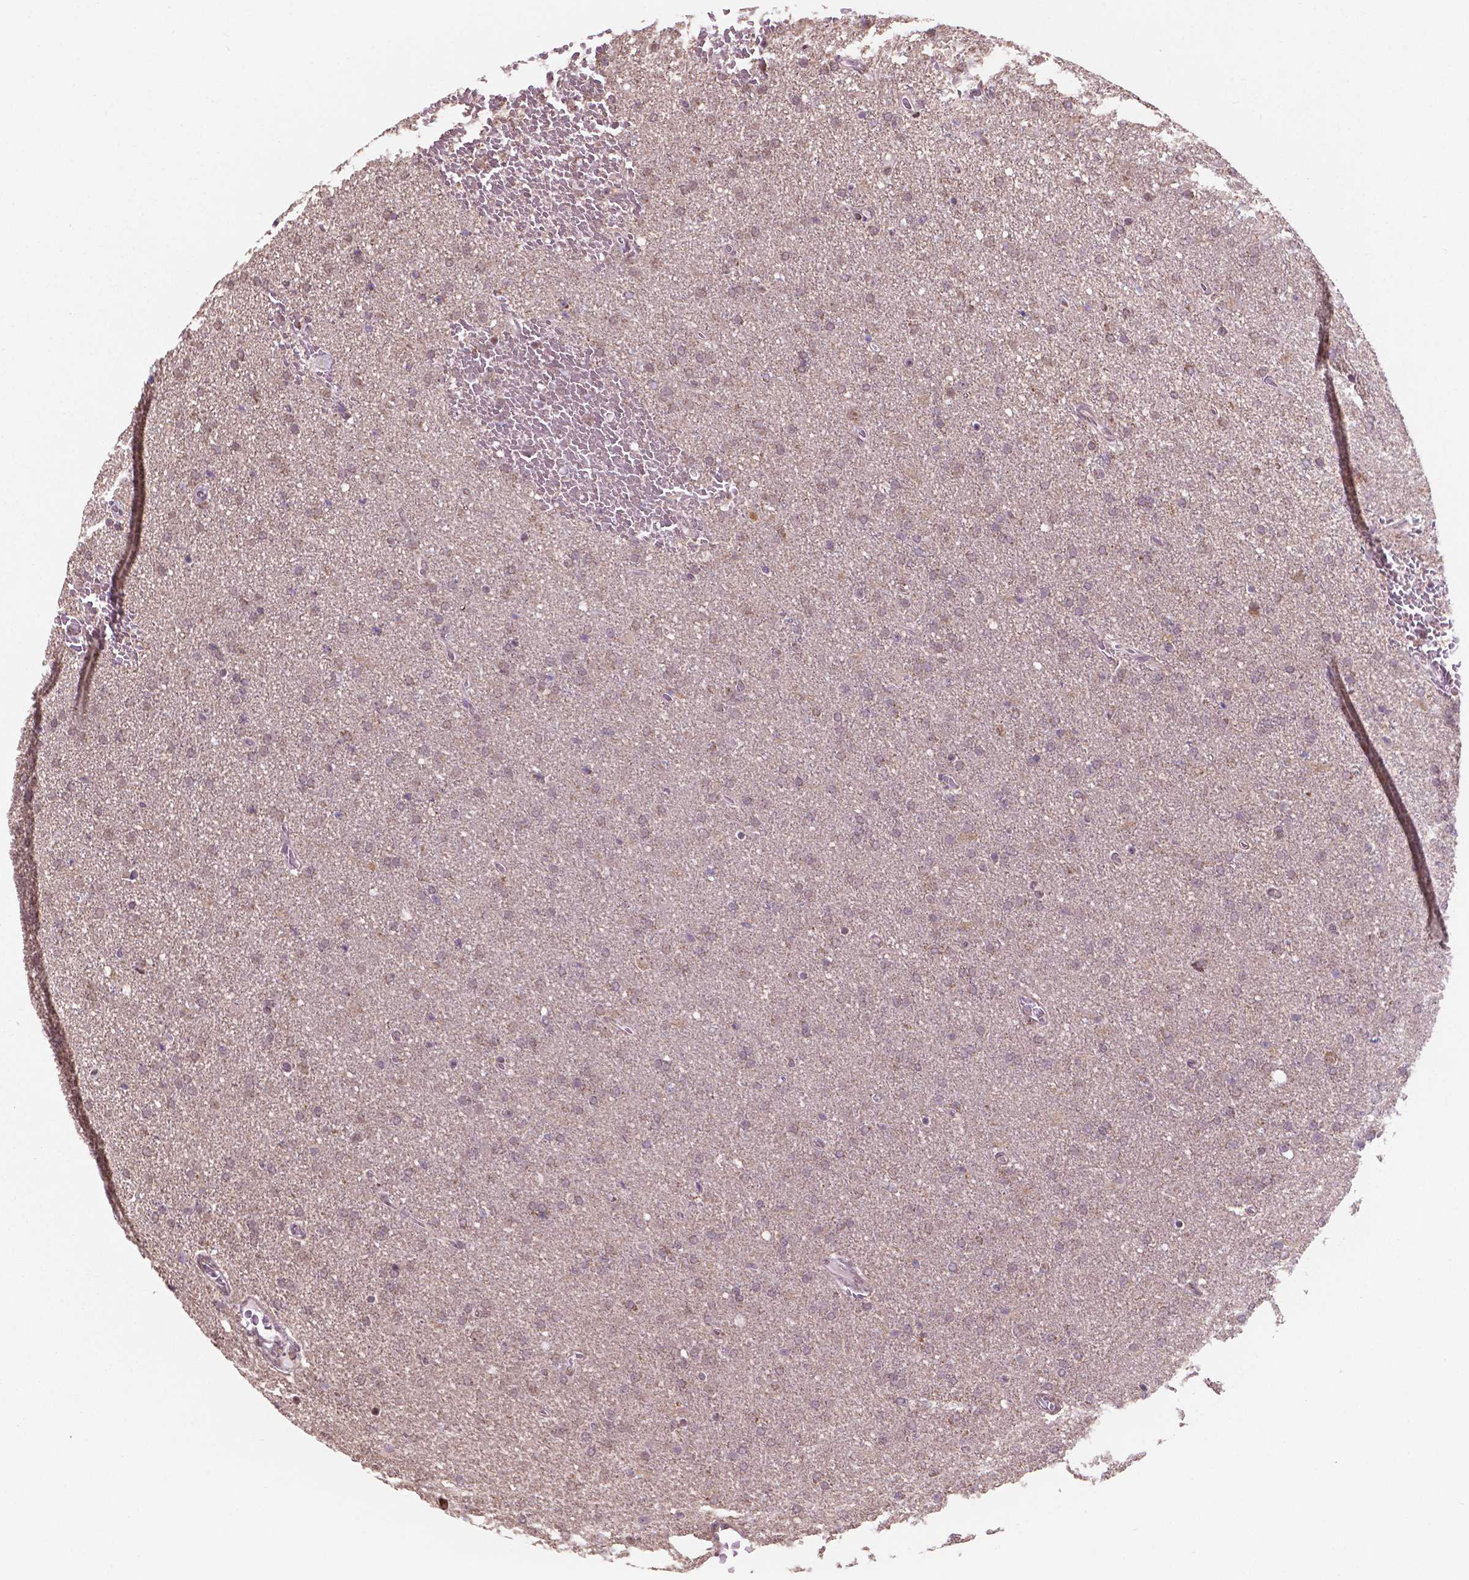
{"staining": {"intensity": "weak", "quantity": ">75%", "location": "cytoplasmic/membranous"}, "tissue": "glioma", "cell_type": "Tumor cells", "image_type": "cancer", "snomed": [{"axis": "morphology", "description": "Glioma, malignant, High grade"}, {"axis": "topography", "description": "Cerebral cortex"}], "caption": "Protein analysis of high-grade glioma (malignant) tissue displays weak cytoplasmic/membranous staining in about >75% of tumor cells.", "gene": "NDUFA10", "patient": {"sex": "male", "age": 70}}